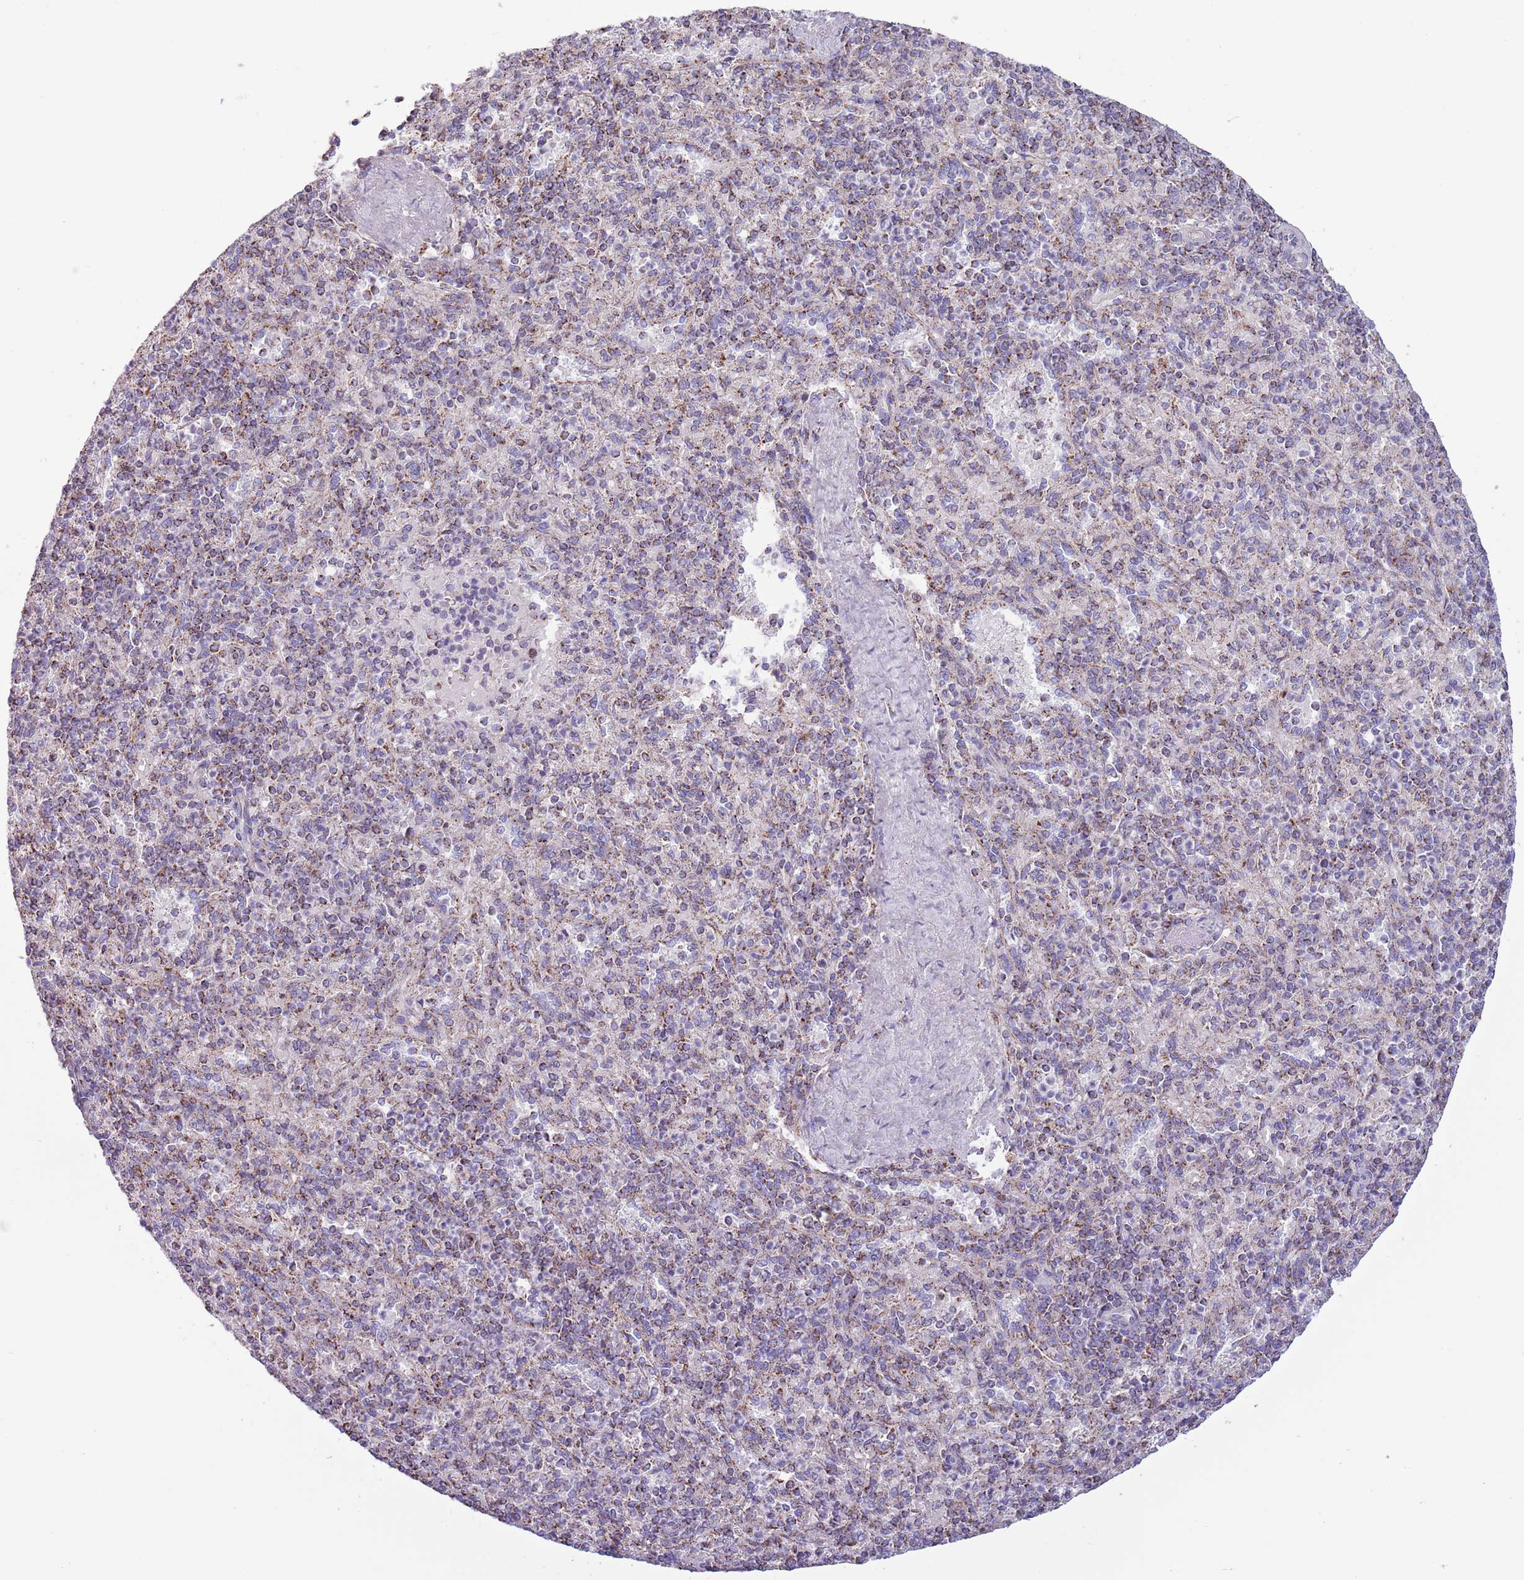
{"staining": {"intensity": "moderate", "quantity": "25%-75%", "location": "cytoplasmic/membranous"}, "tissue": "spleen", "cell_type": "Cells in red pulp", "image_type": "normal", "snomed": [{"axis": "morphology", "description": "Normal tissue, NOS"}, {"axis": "topography", "description": "Spleen"}], "caption": "This micrograph shows IHC staining of unremarkable spleen, with medium moderate cytoplasmic/membranous positivity in about 25%-75% of cells in red pulp.", "gene": "ATP6V1B1", "patient": {"sex": "male", "age": 82}}